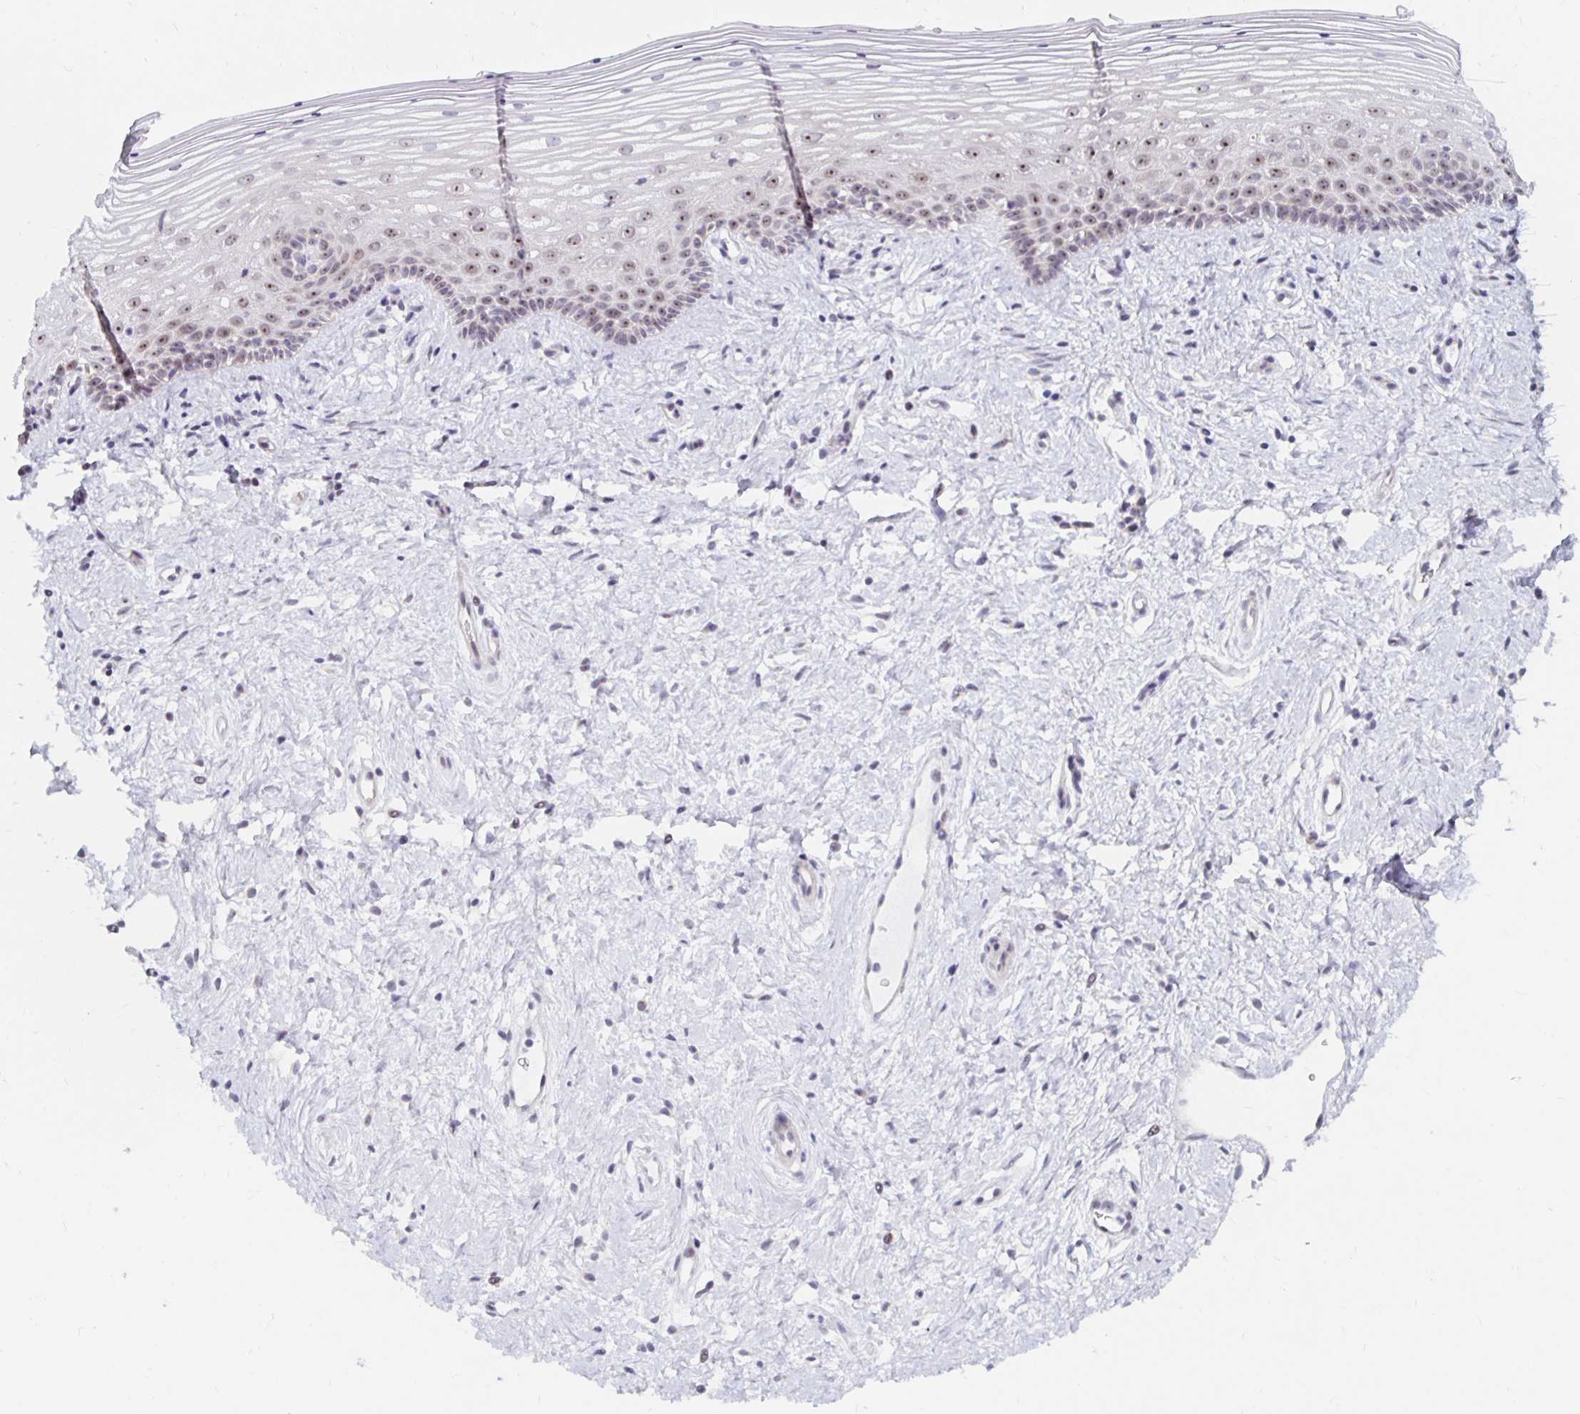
{"staining": {"intensity": "moderate", "quantity": "25%-75%", "location": "nuclear"}, "tissue": "vagina", "cell_type": "Squamous epithelial cells", "image_type": "normal", "snomed": [{"axis": "morphology", "description": "Normal tissue, NOS"}, {"axis": "topography", "description": "Vagina"}], "caption": "DAB (3,3'-diaminobenzidine) immunohistochemical staining of benign vagina reveals moderate nuclear protein staining in approximately 25%-75% of squamous epithelial cells. Using DAB (brown) and hematoxylin (blue) stains, captured at high magnification using brightfield microscopy.", "gene": "NUP85", "patient": {"sex": "female", "age": 42}}